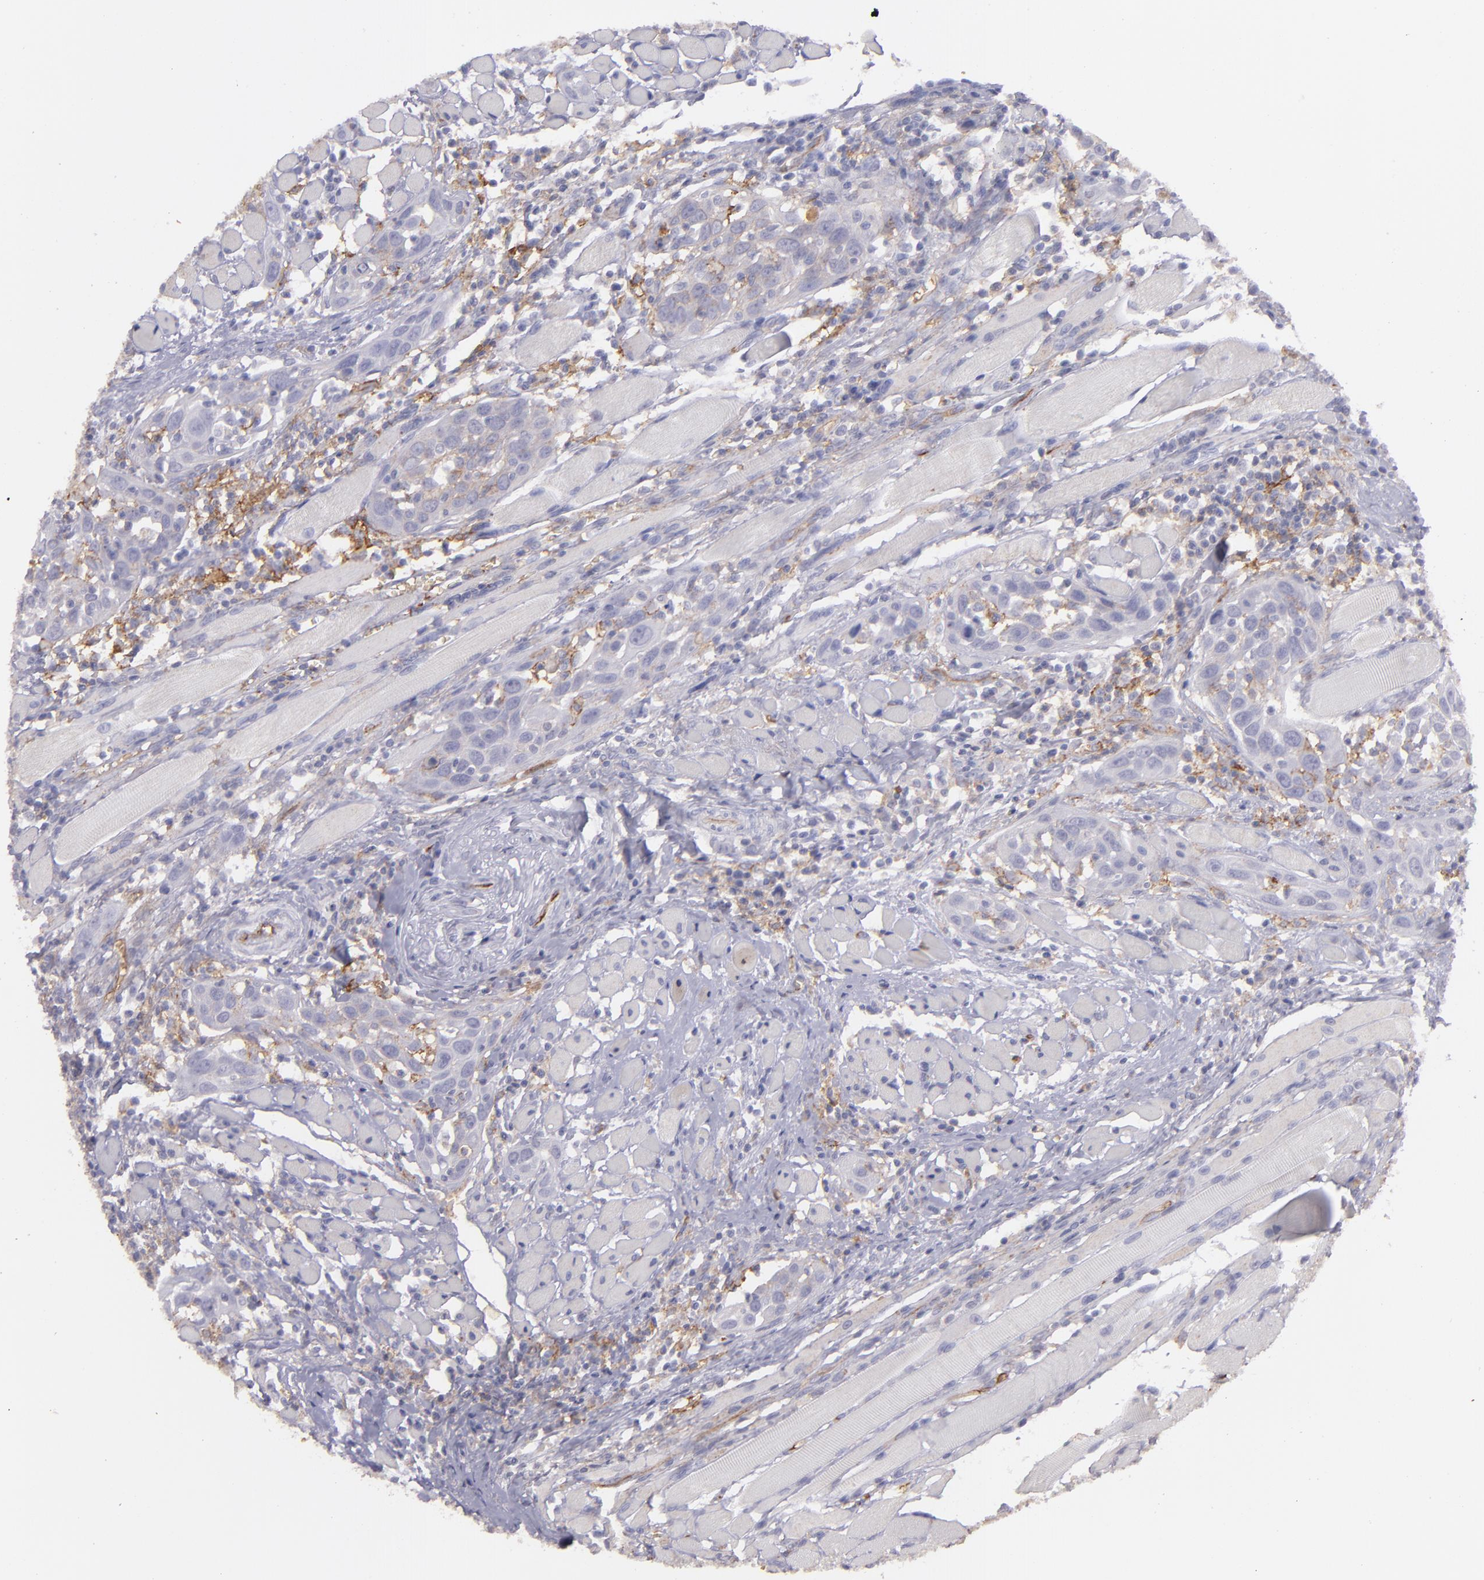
{"staining": {"intensity": "negative", "quantity": "none", "location": "none"}, "tissue": "head and neck cancer", "cell_type": "Tumor cells", "image_type": "cancer", "snomed": [{"axis": "morphology", "description": "Squamous cell carcinoma, NOS"}, {"axis": "topography", "description": "Oral tissue"}, {"axis": "topography", "description": "Head-Neck"}], "caption": "IHC of head and neck squamous cell carcinoma demonstrates no expression in tumor cells. (Stains: DAB (3,3'-diaminobenzidine) IHC with hematoxylin counter stain, Microscopy: brightfield microscopy at high magnification).", "gene": "ACE", "patient": {"sex": "female", "age": 50}}